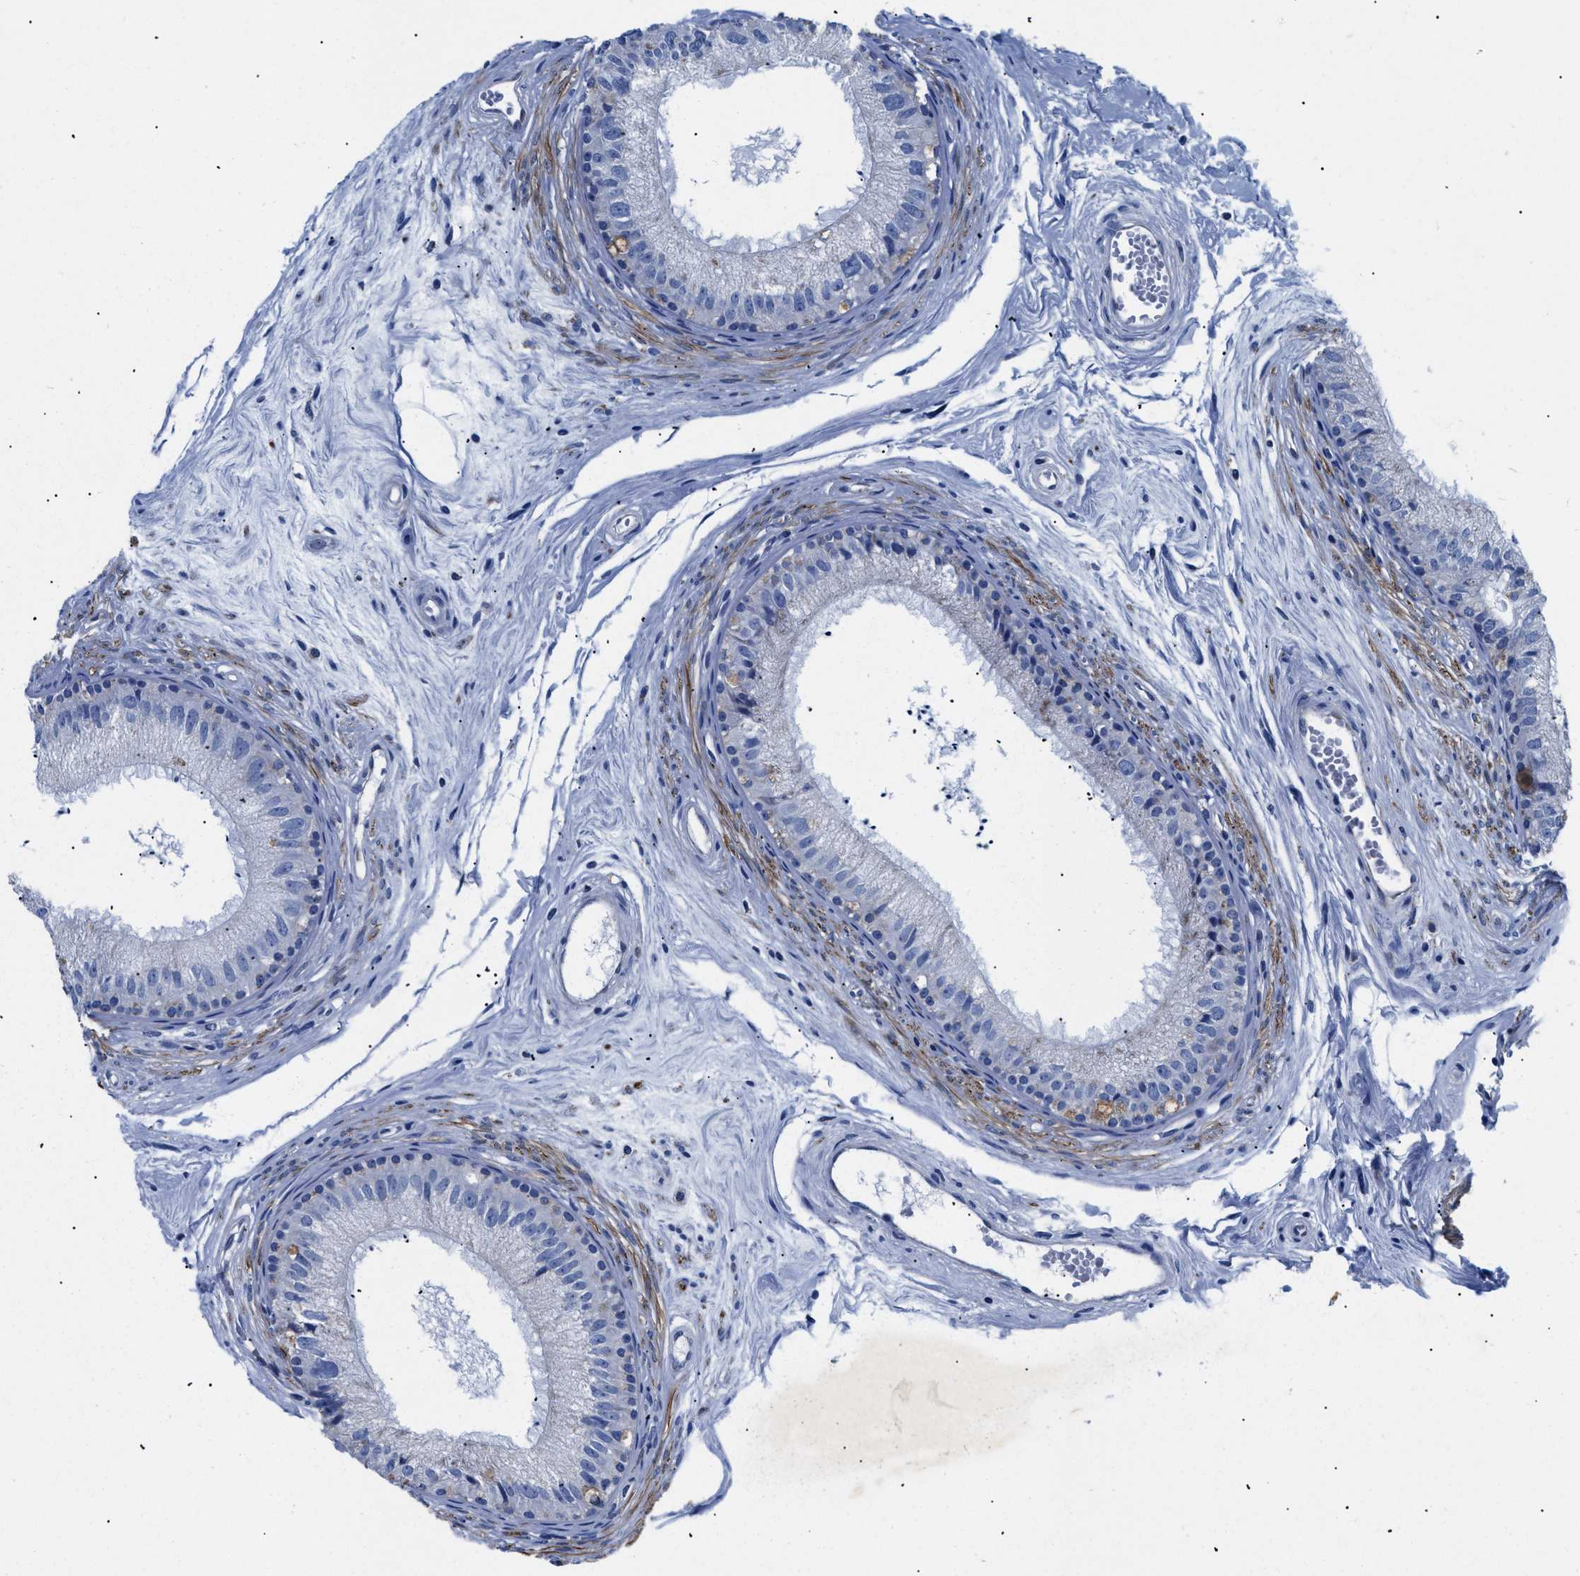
{"staining": {"intensity": "negative", "quantity": "none", "location": "none"}, "tissue": "epididymis", "cell_type": "Glandular cells", "image_type": "normal", "snomed": [{"axis": "morphology", "description": "Normal tissue, NOS"}, {"axis": "topography", "description": "Epididymis"}], "caption": "Epididymis stained for a protein using immunohistochemistry exhibits no expression glandular cells.", "gene": "GPR149", "patient": {"sex": "male", "age": 56}}